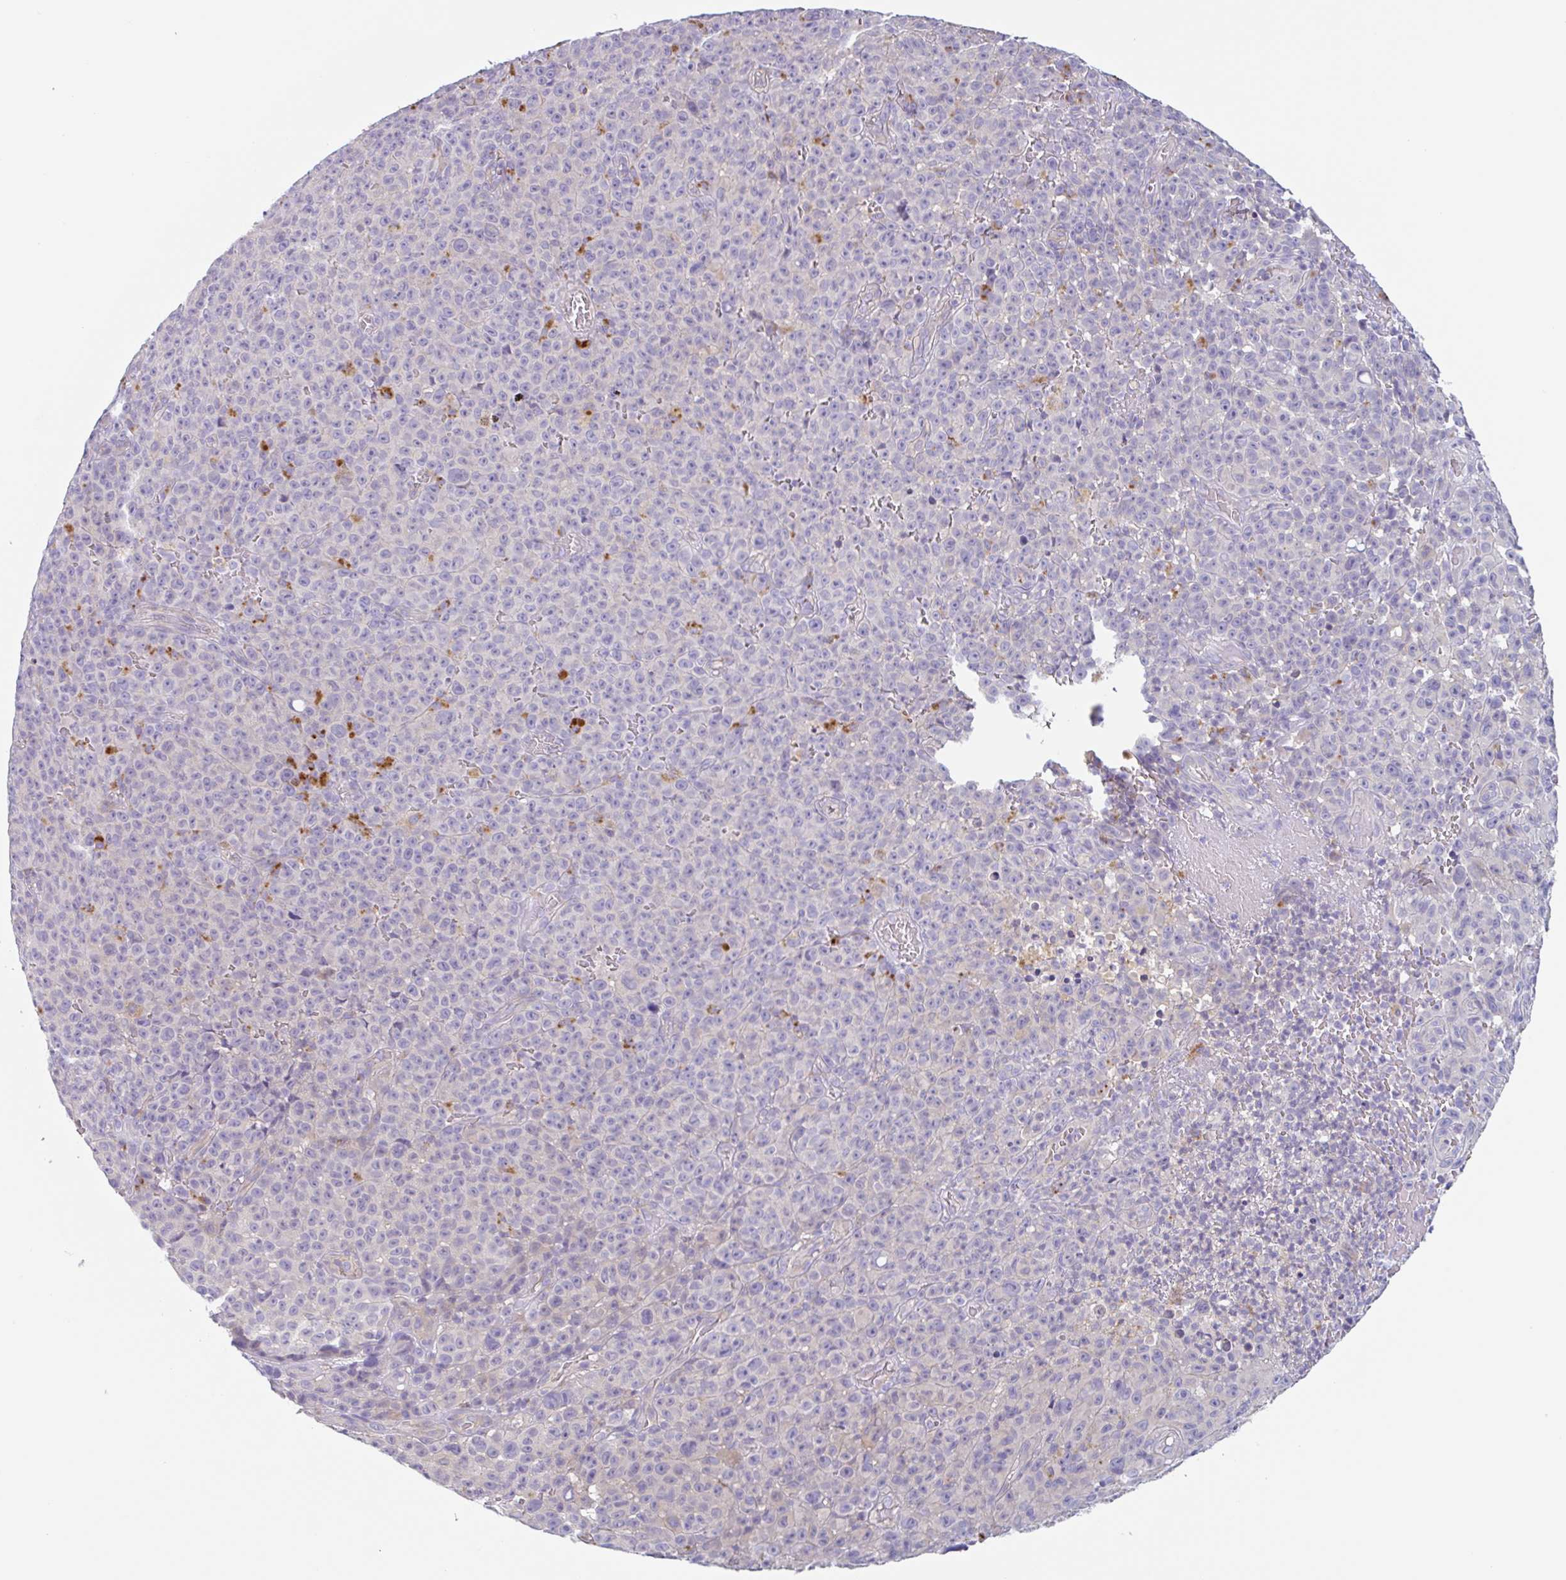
{"staining": {"intensity": "negative", "quantity": "none", "location": "none"}, "tissue": "melanoma", "cell_type": "Tumor cells", "image_type": "cancer", "snomed": [{"axis": "morphology", "description": "Malignant melanoma, NOS"}, {"axis": "topography", "description": "Skin"}], "caption": "The photomicrograph demonstrates no significant expression in tumor cells of malignant melanoma.", "gene": "LENG9", "patient": {"sex": "female", "age": 82}}